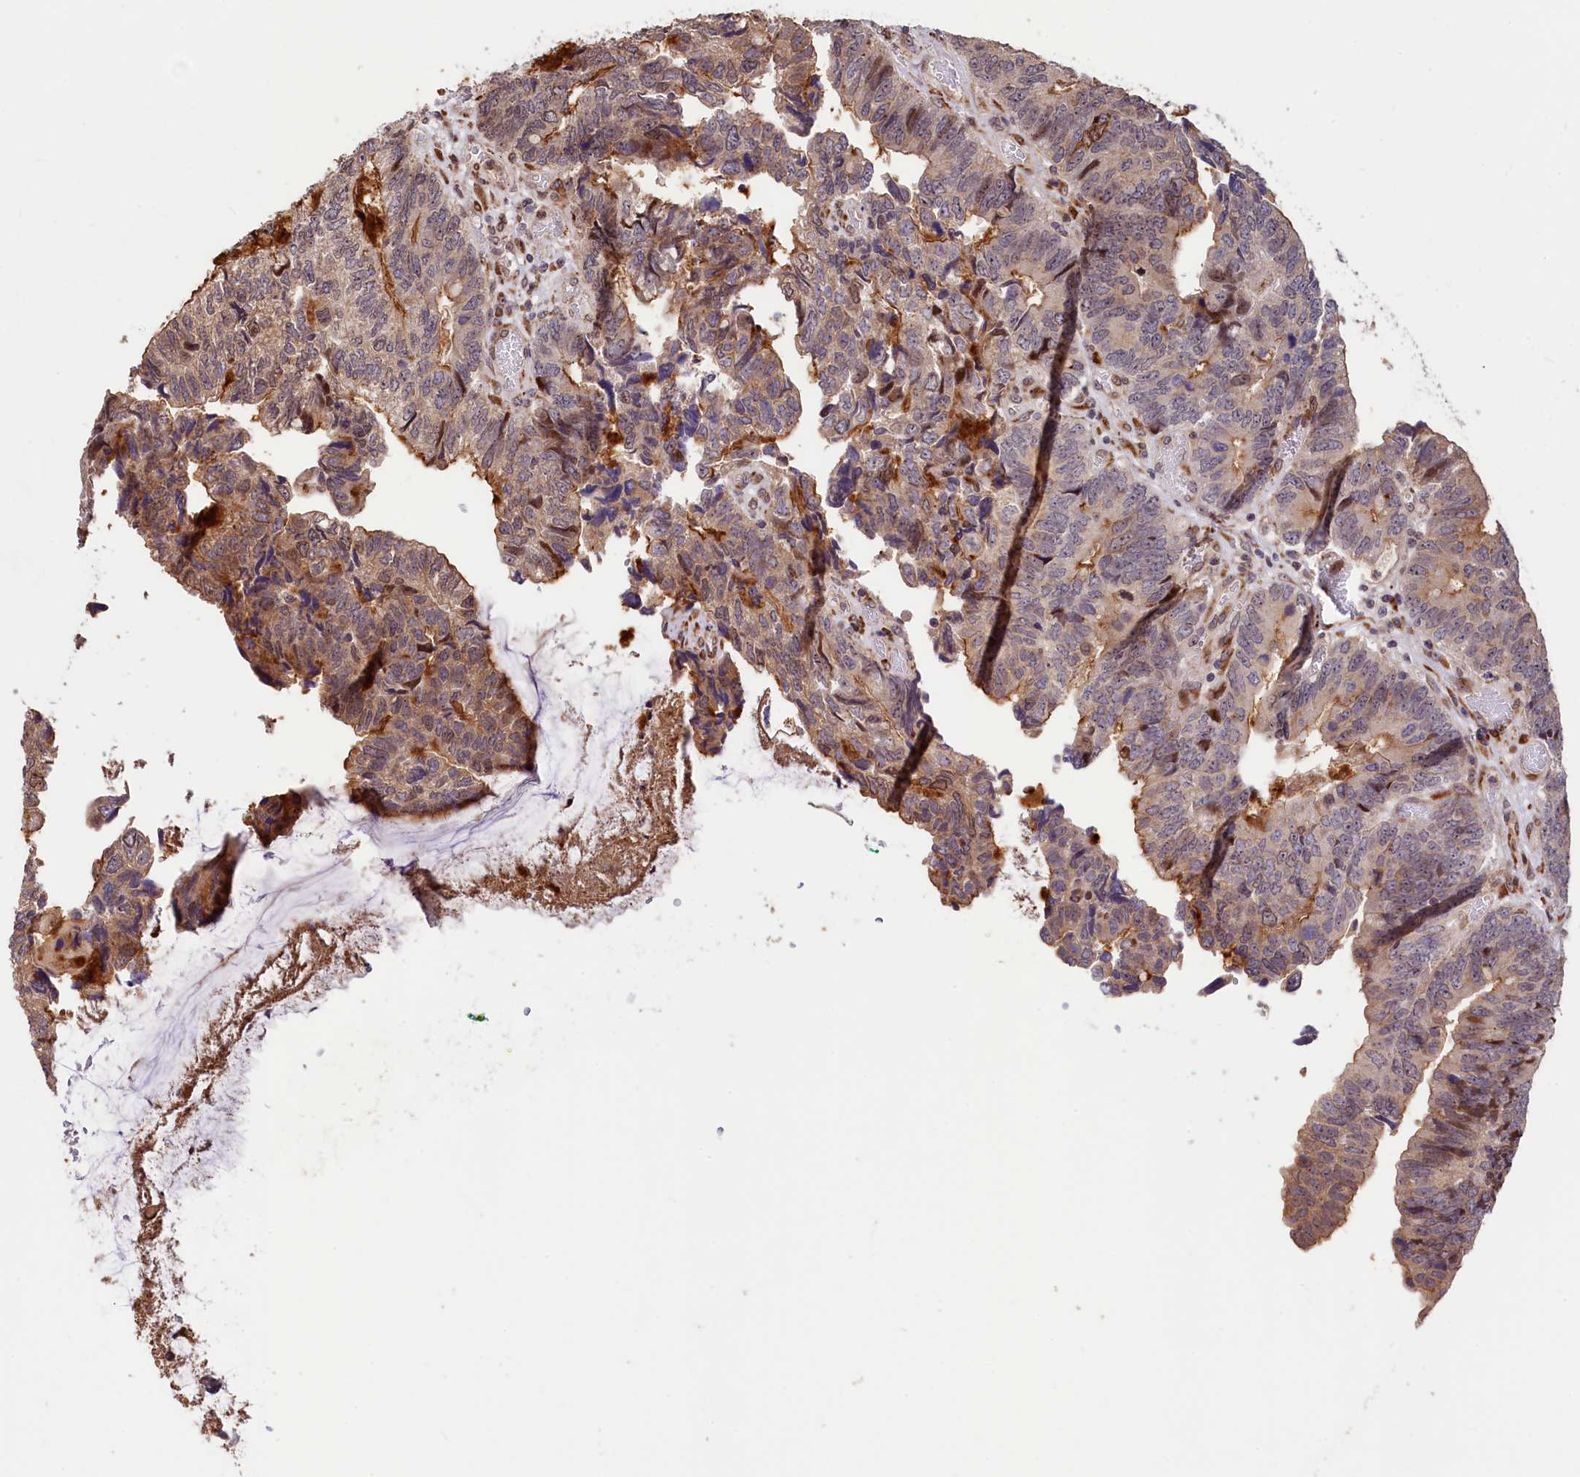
{"staining": {"intensity": "moderate", "quantity": "<25%", "location": "cytoplasmic/membranous"}, "tissue": "colorectal cancer", "cell_type": "Tumor cells", "image_type": "cancer", "snomed": [{"axis": "morphology", "description": "Adenocarcinoma, NOS"}, {"axis": "topography", "description": "Colon"}], "caption": "Moderate cytoplasmic/membranous protein staining is identified in about <25% of tumor cells in colorectal cancer.", "gene": "C5orf15", "patient": {"sex": "female", "age": 67}}